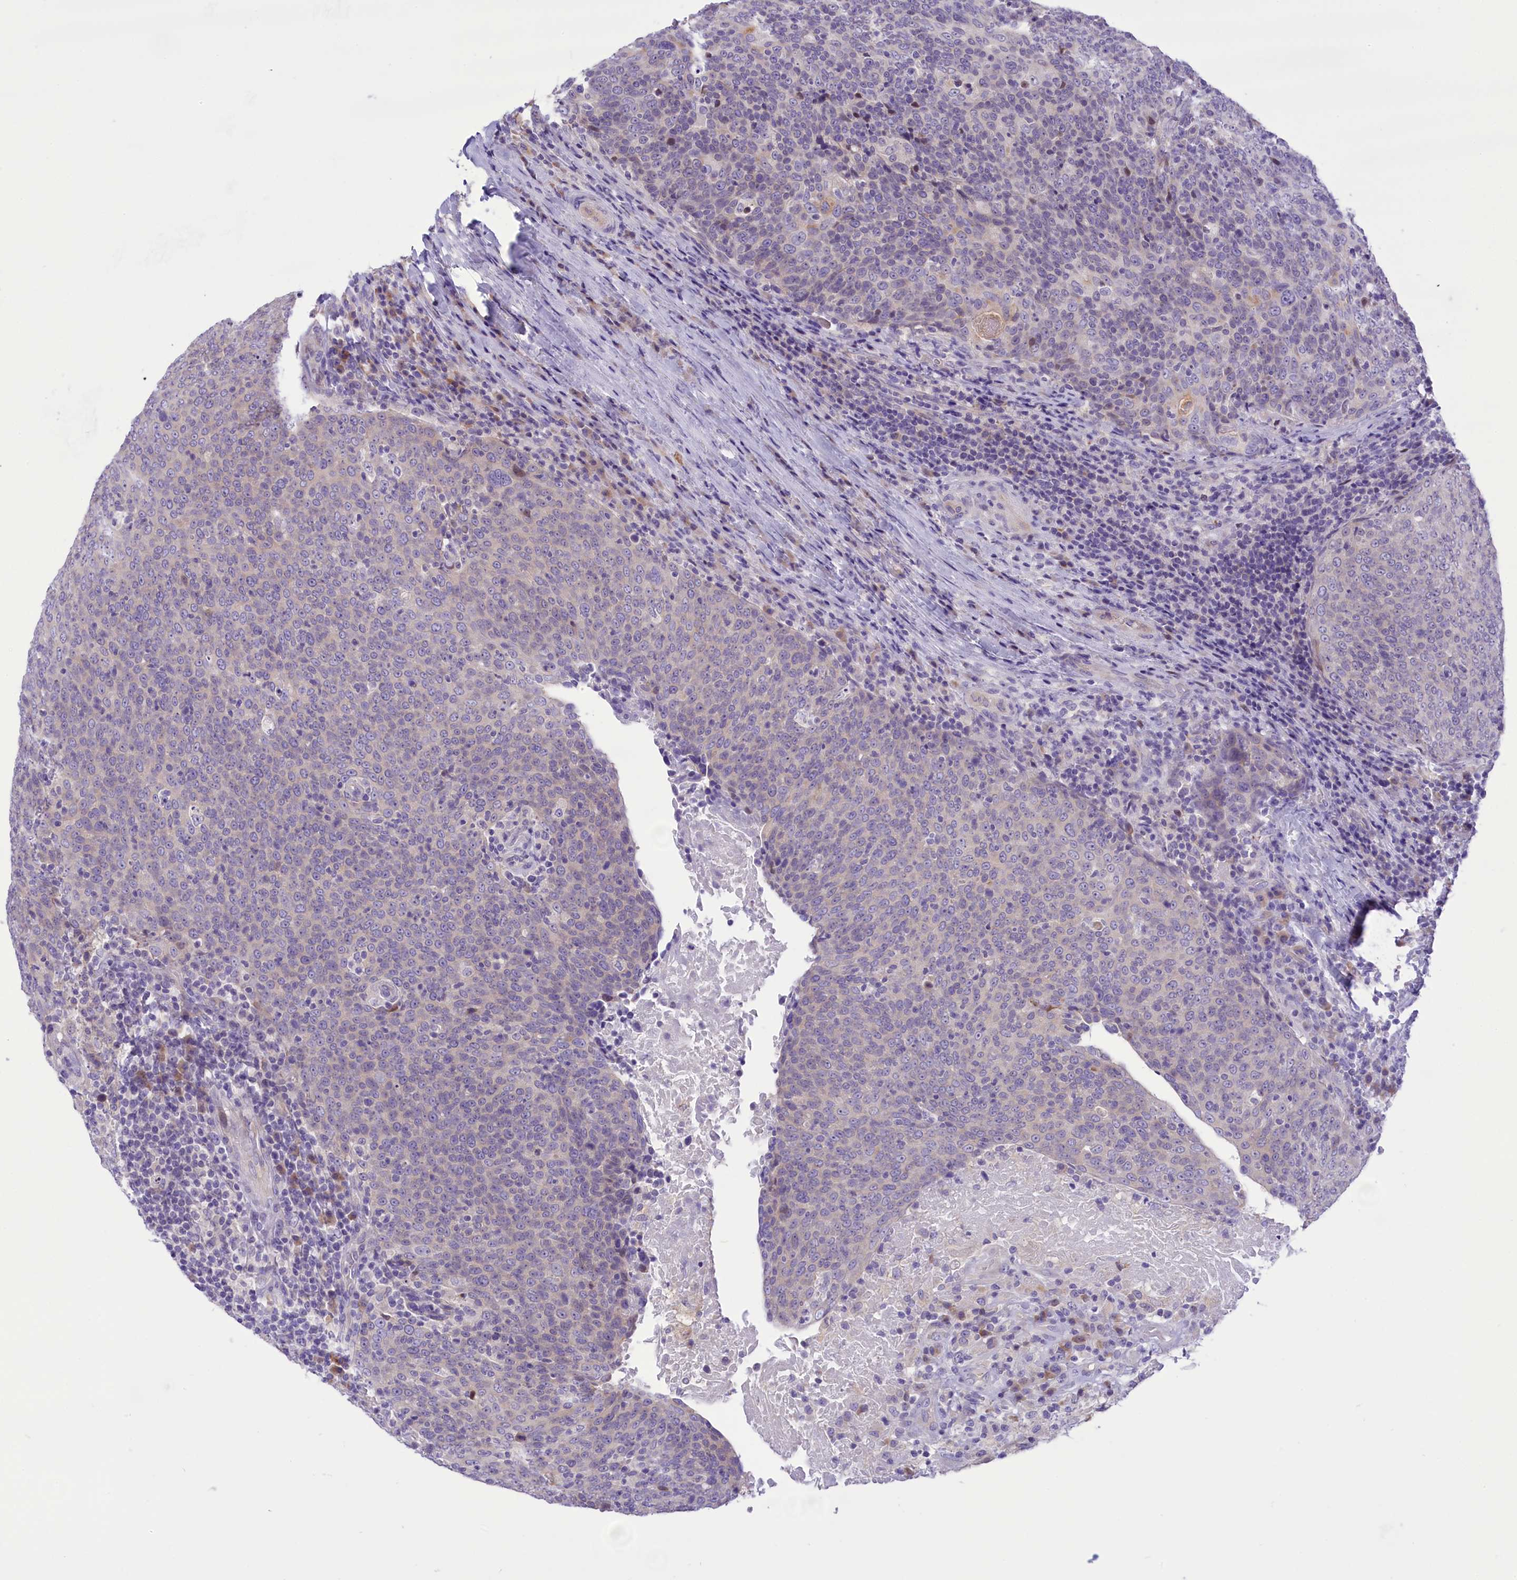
{"staining": {"intensity": "negative", "quantity": "none", "location": "none"}, "tissue": "head and neck cancer", "cell_type": "Tumor cells", "image_type": "cancer", "snomed": [{"axis": "morphology", "description": "Squamous cell carcinoma, NOS"}, {"axis": "morphology", "description": "Squamous cell carcinoma, metastatic, NOS"}, {"axis": "topography", "description": "Lymph node"}, {"axis": "topography", "description": "Head-Neck"}], "caption": "Immunohistochemistry (IHC) image of neoplastic tissue: human head and neck cancer (metastatic squamous cell carcinoma) stained with DAB (3,3'-diaminobenzidine) exhibits no significant protein positivity in tumor cells.", "gene": "DCAF16", "patient": {"sex": "male", "age": 62}}